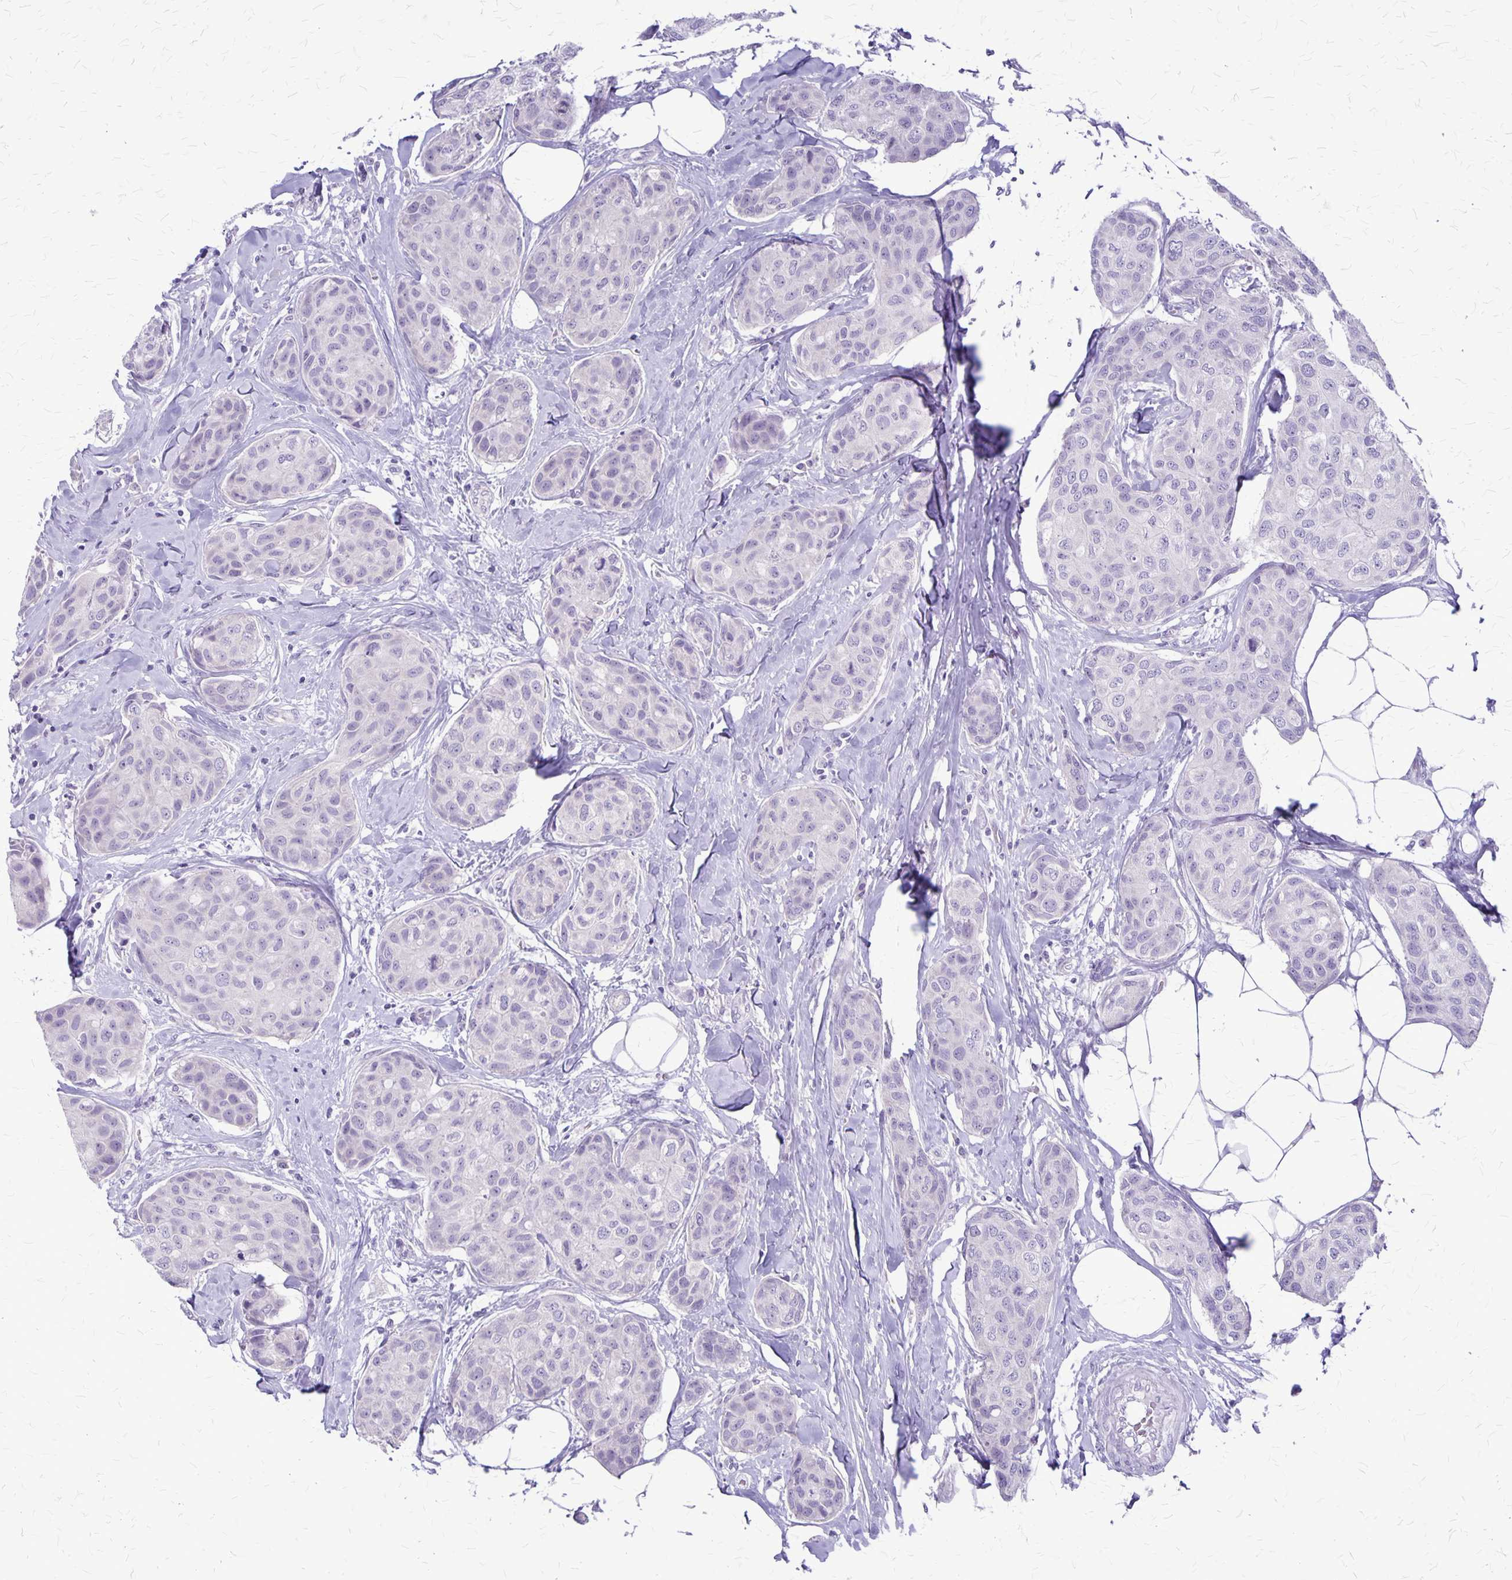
{"staining": {"intensity": "negative", "quantity": "none", "location": "none"}, "tissue": "breast cancer", "cell_type": "Tumor cells", "image_type": "cancer", "snomed": [{"axis": "morphology", "description": "Duct carcinoma"}, {"axis": "topography", "description": "Breast"}], "caption": "A high-resolution micrograph shows immunohistochemistry staining of breast cancer, which displays no significant positivity in tumor cells. (DAB immunohistochemistry visualized using brightfield microscopy, high magnification).", "gene": "PLXNB3", "patient": {"sex": "female", "age": 80}}